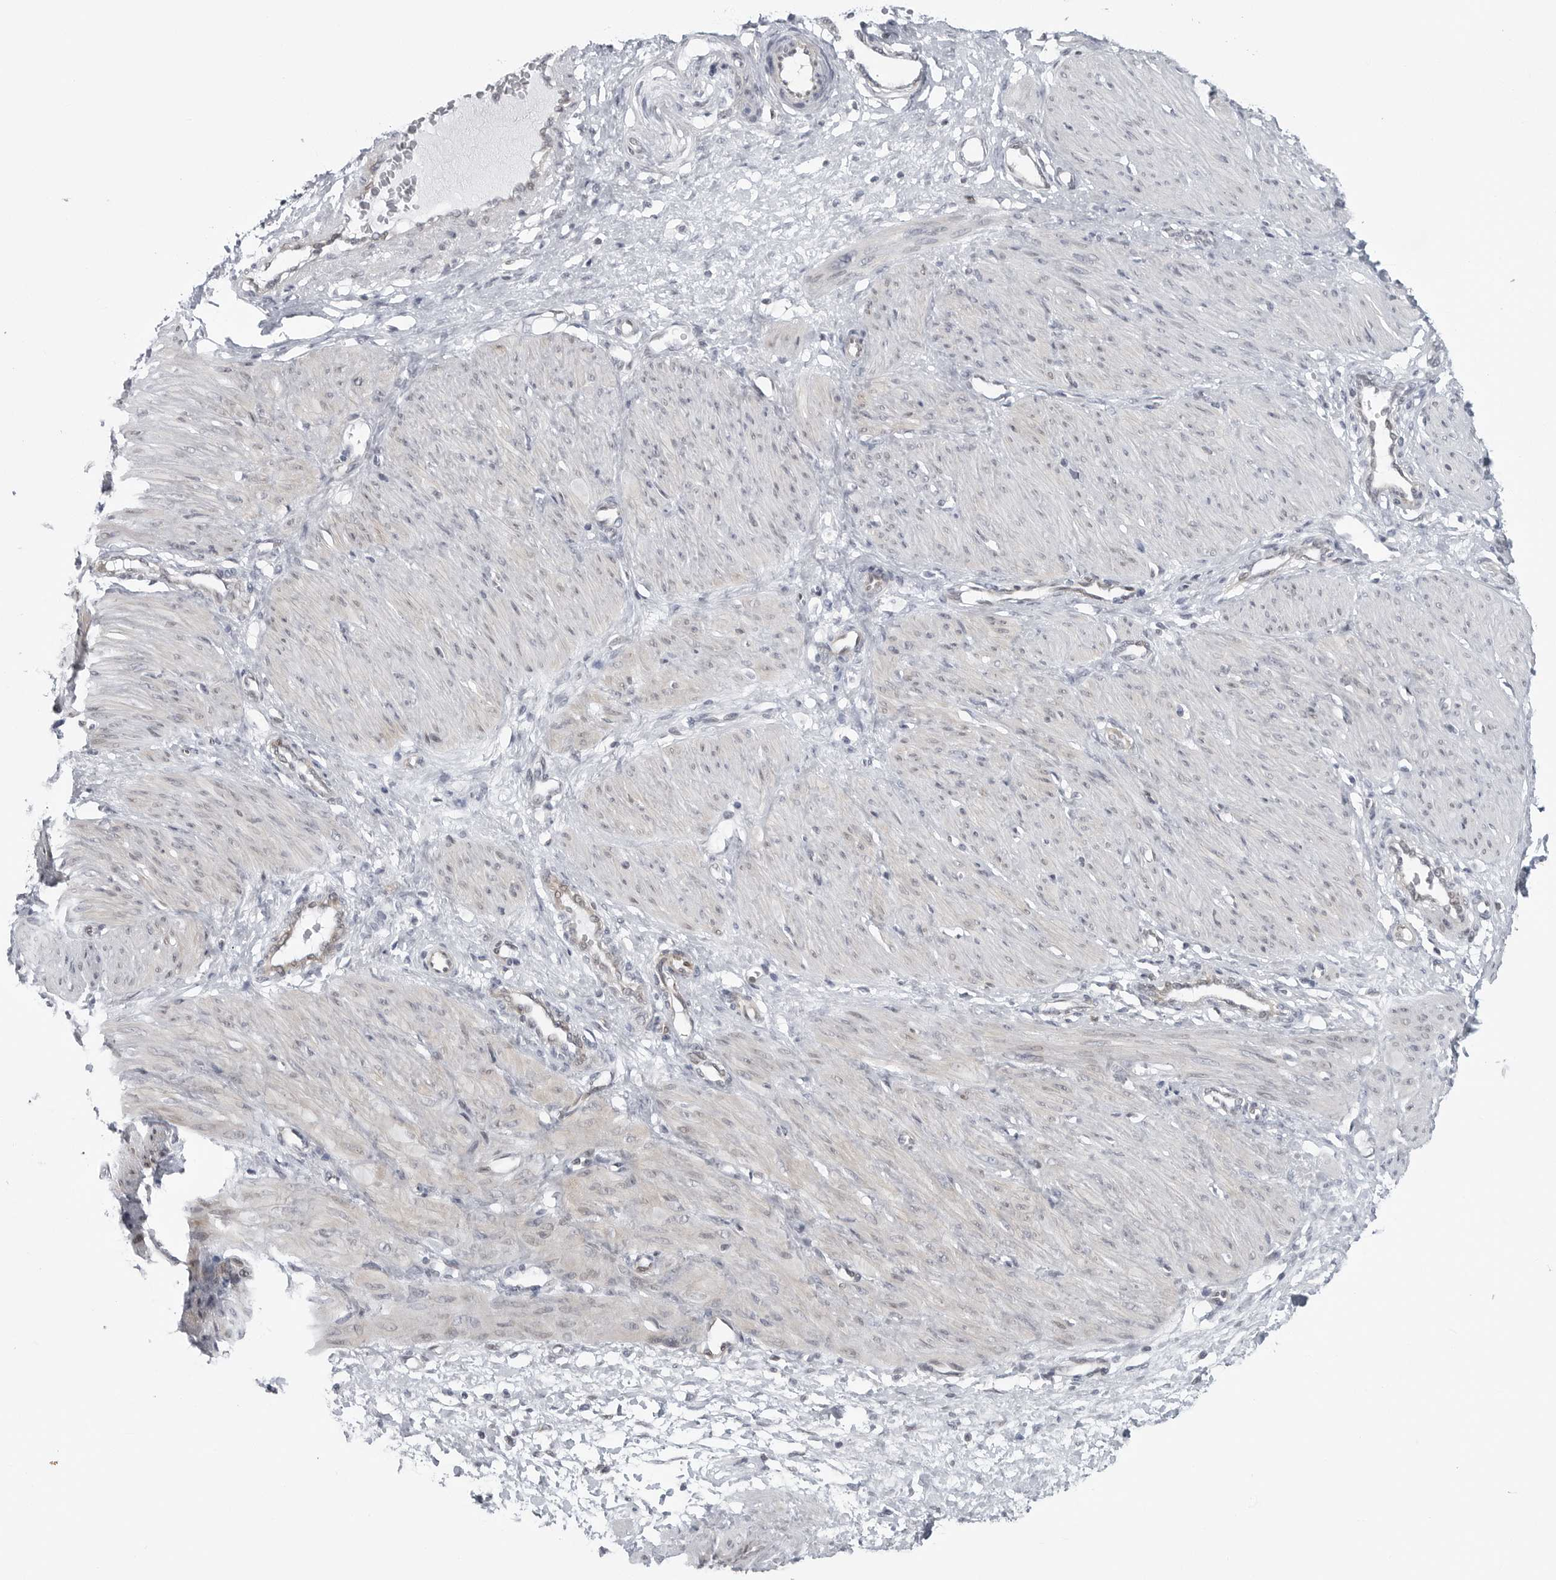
{"staining": {"intensity": "negative", "quantity": "none", "location": "none"}, "tissue": "smooth muscle", "cell_type": "Smooth muscle cells", "image_type": "normal", "snomed": [{"axis": "morphology", "description": "Normal tissue, NOS"}, {"axis": "topography", "description": "Endometrium"}], "caption": "A high-resolution image shows immunohistochemistry staining of unremarkable smooth muscle, which reveals no significant staining in smooth muscle cells. (DAB (3,3'-diaminobenzidine) IHC with hematoxylin counter stain).", "gene": "FAM135B", "patient": {"sex": "female", "age": 33}}